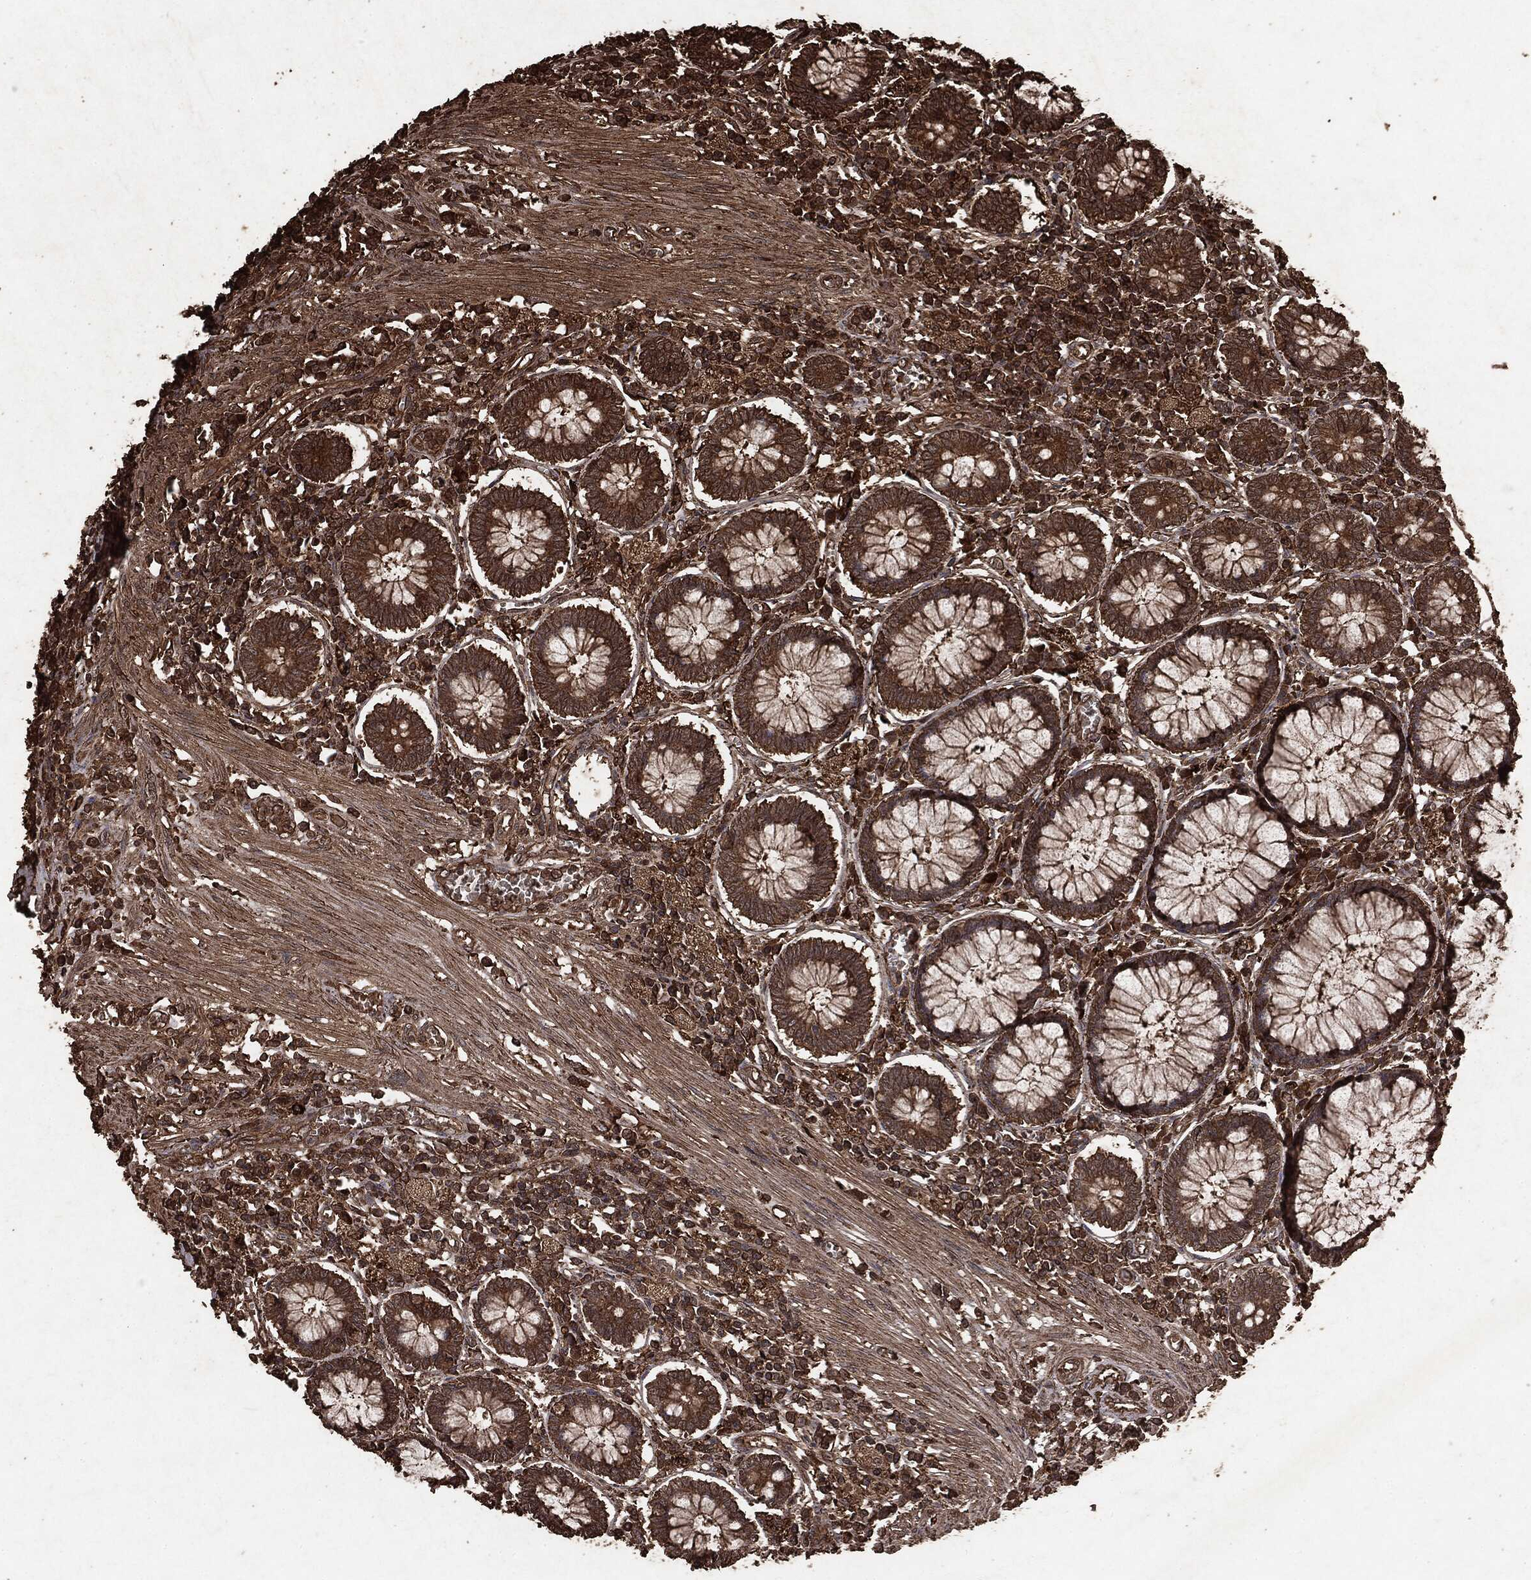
{"staining": {"intensity": "strong", "quantity": ">75%", "location": "cytoplasmic/membranous"}, "tissue": "colon", "cell_type": "Endothelial cells", "image_type": "normal", "snomed": [{"axis": "morphology", "description": "Normal tissue, NOS"}, {"axis": "topography", "description": "Colon"}], "caption": "The photomicrograph demonstrates a brown stain indicating the presence of a protein in the cytoplasmic/membranous of endothelial cells in colon.", "gene": "ARAF", "patient": {"sex": "male", "age": 65}}